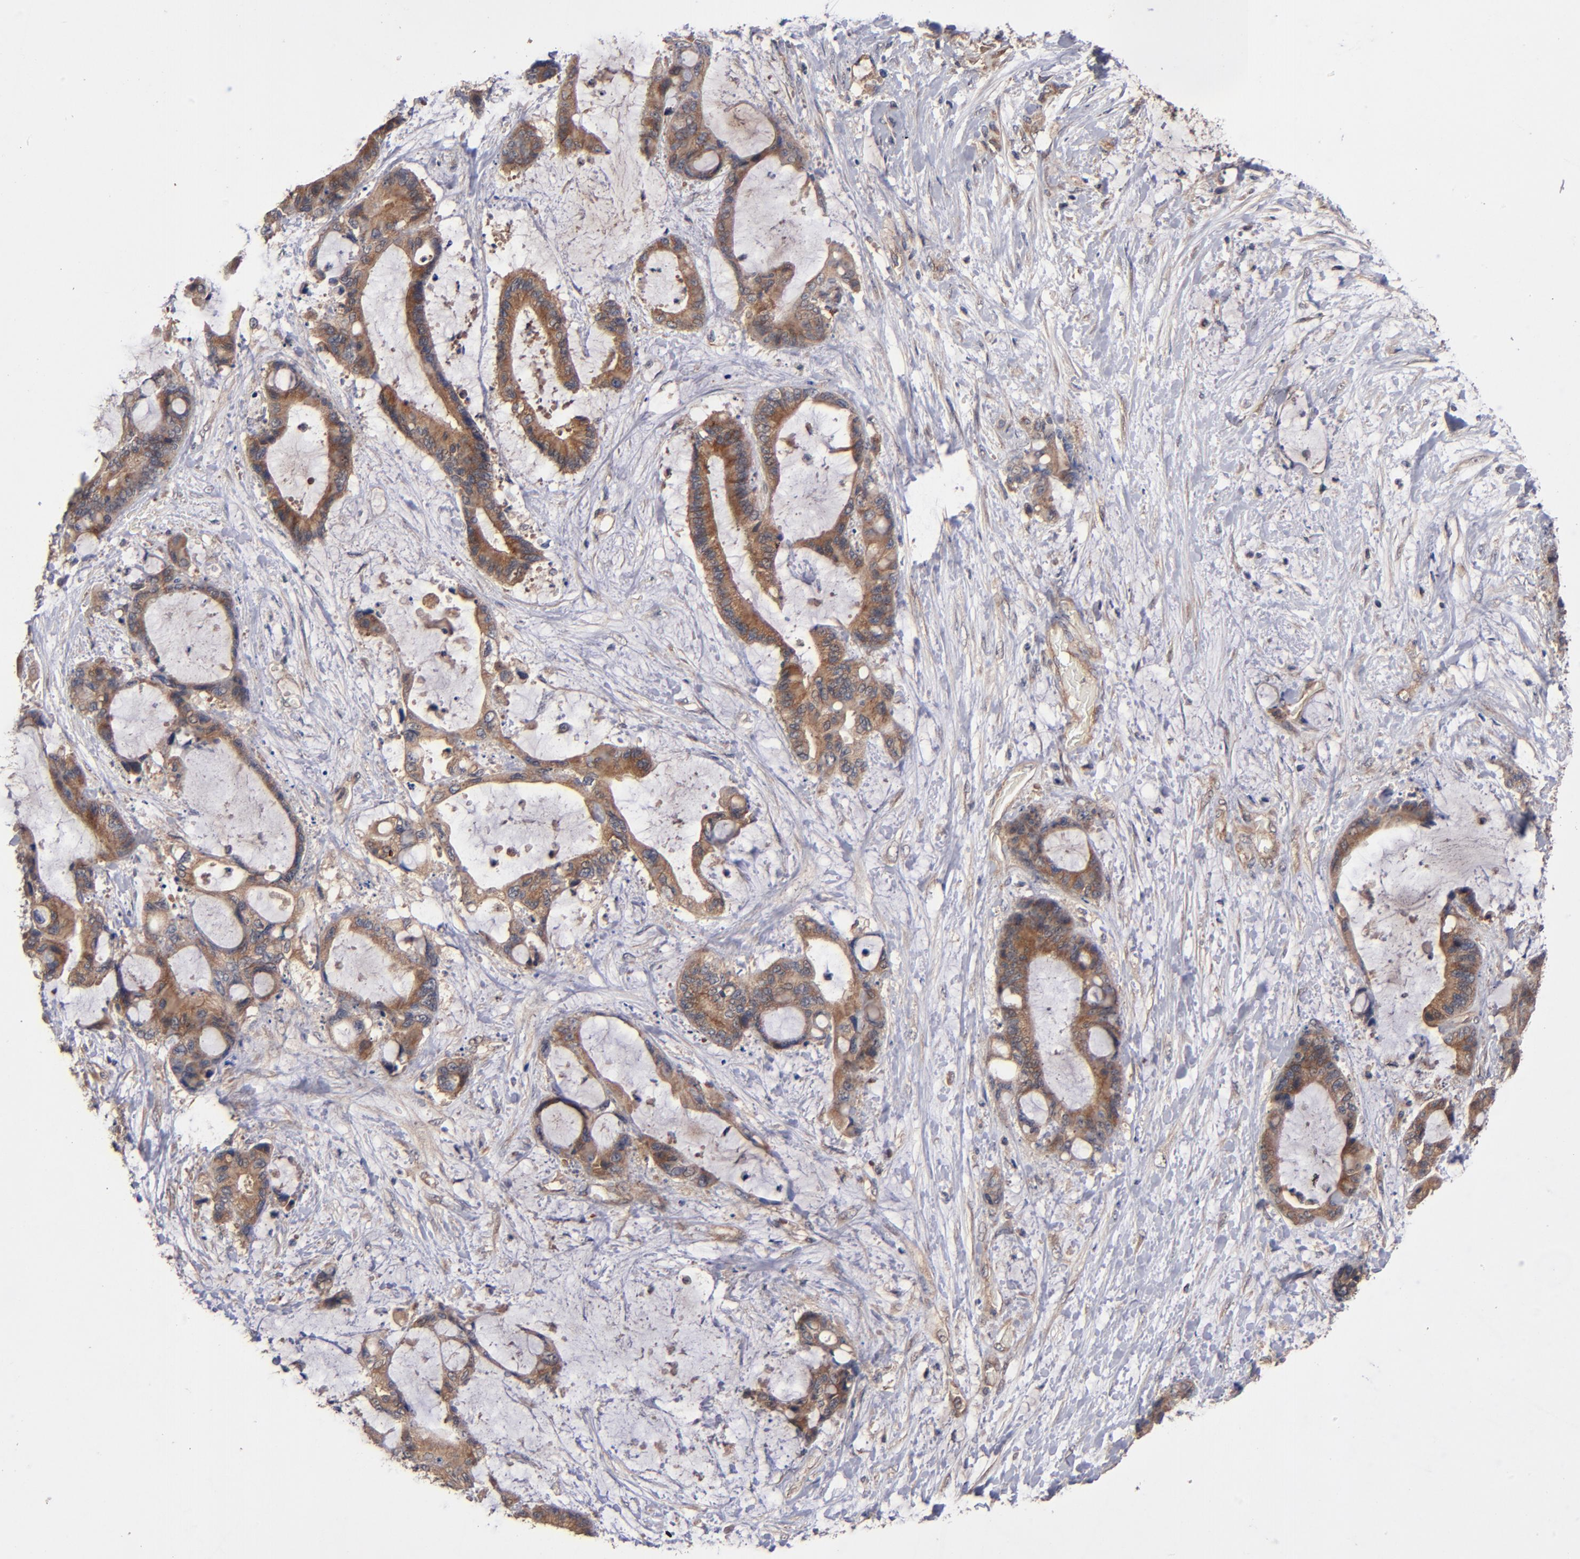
{"staining": {"intensity": "strong", "quantity": ">75%", "location": "cytoplasmic/membranous"}, "tissue": "liver cancer", "cell_type": "Tumor cells", "image_type": "cancer", "snomed": [{"axis": "morphology", "description": "Cholangiocarcinoma"}, {"axis": "topography", "description": "Liver"}], "caption": "Immunohistochemical staining of human liver cancer (cholangiocarcinoma) reveals high levels of strong cytoplasmic/membranous protein staining in about >75% of tumor cells.", "gene": "BDKRB1", "patient": {"sex": "female", "age": 73}}